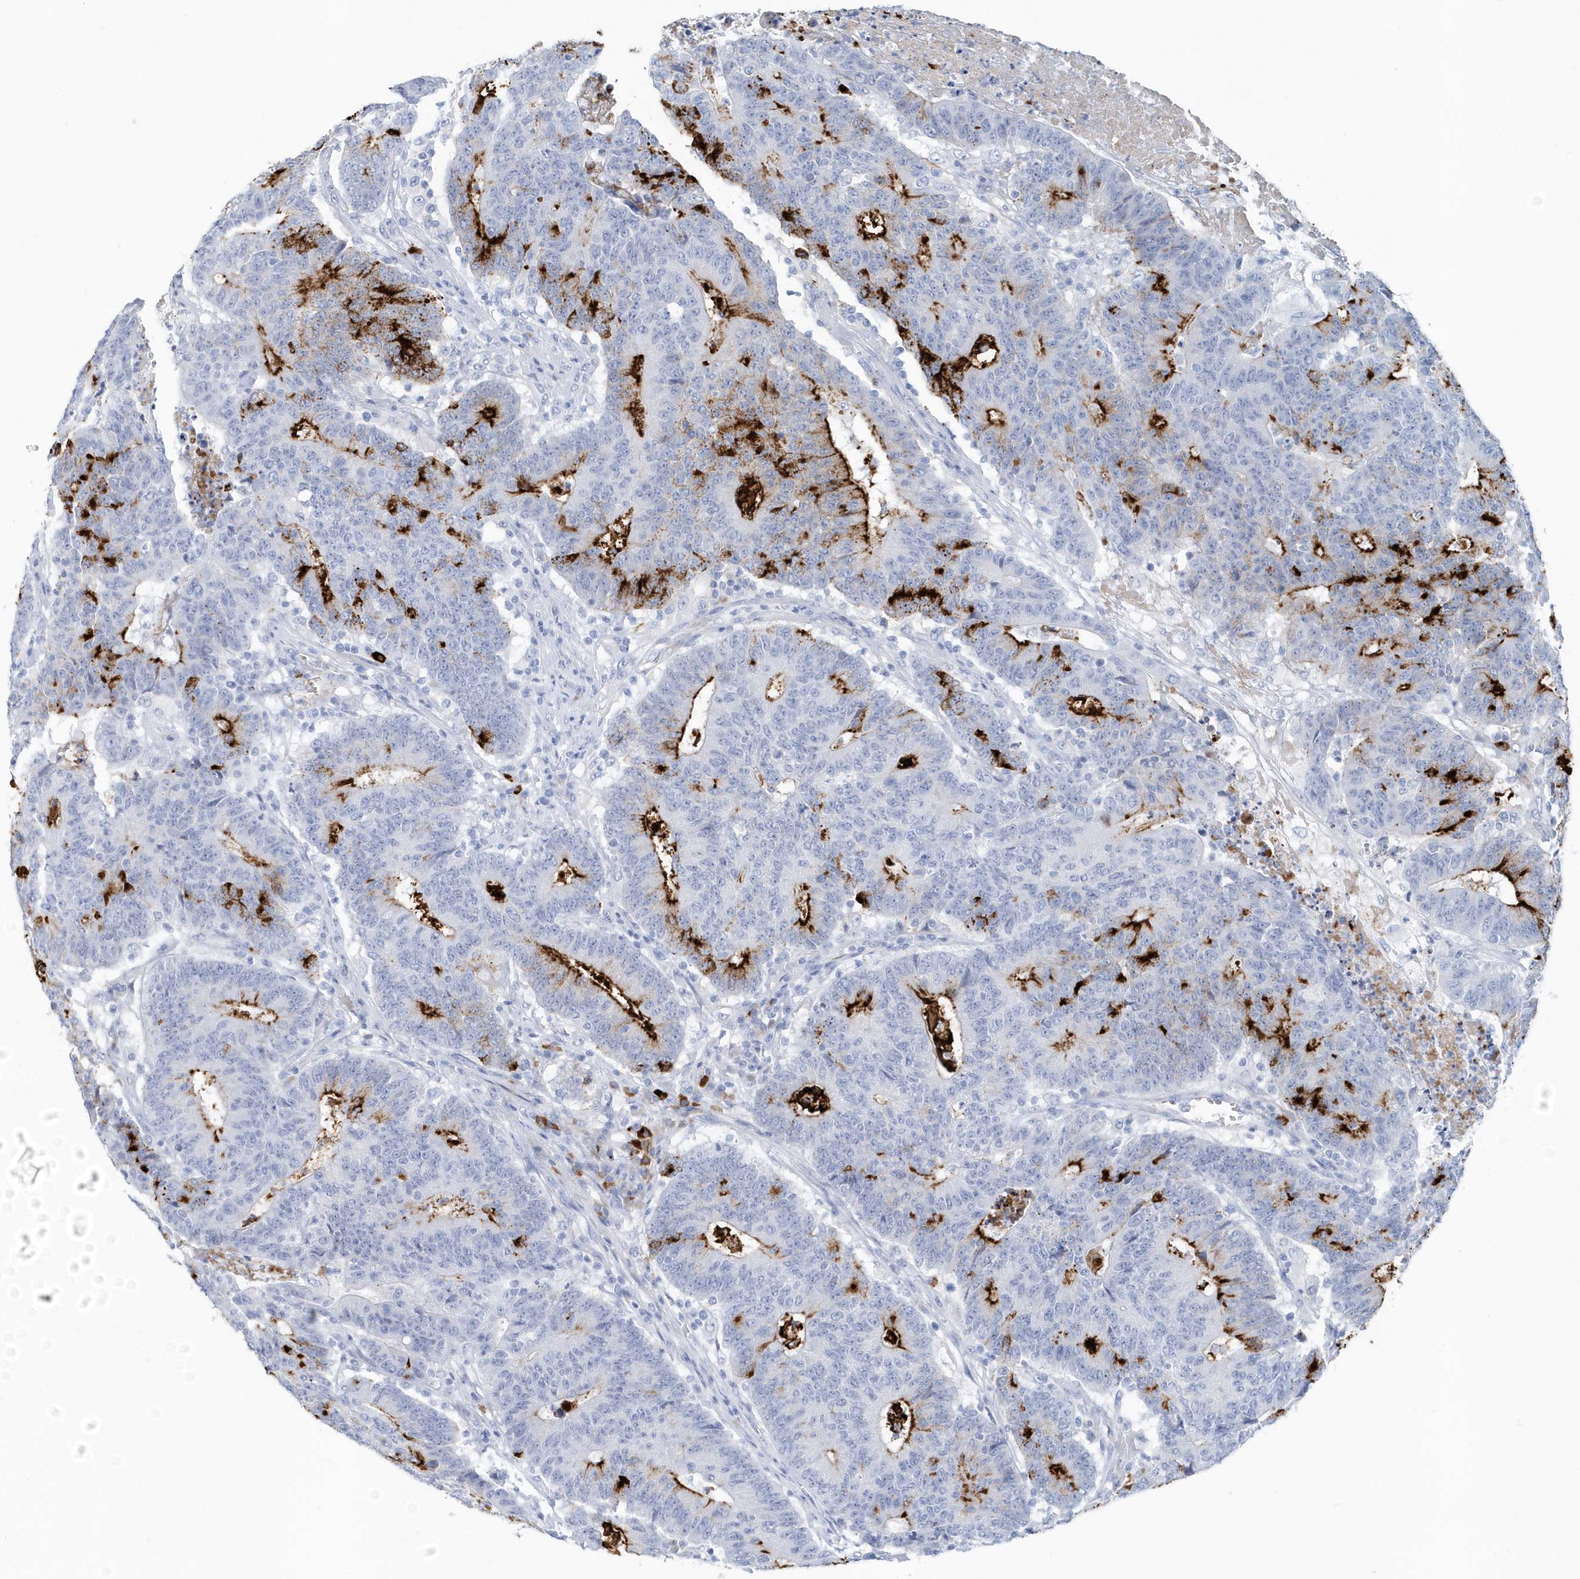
{"staining": {"intensity": "strong", "quantity": "<25%", "location": "cytoplasmic/membranous"}, "tissue": "colorectal cancer", "cell_type": "Tumor cells", "image_type": "cancer", "snomed": [{"axis": "morphology", "description": "Normal tissue, NOS"}, {"axis": "morphology", "description": "Adenocarcinoma, NOS"}, {"axis": "topography", "description": "Colon"}], "caption": "Human adenocarcinoma (colorectal) stained with a protein marker demonstrates strong staining in tumor cells.", "gene": "JCHAIN", "patient": {"sex": "female", "age": 75}}